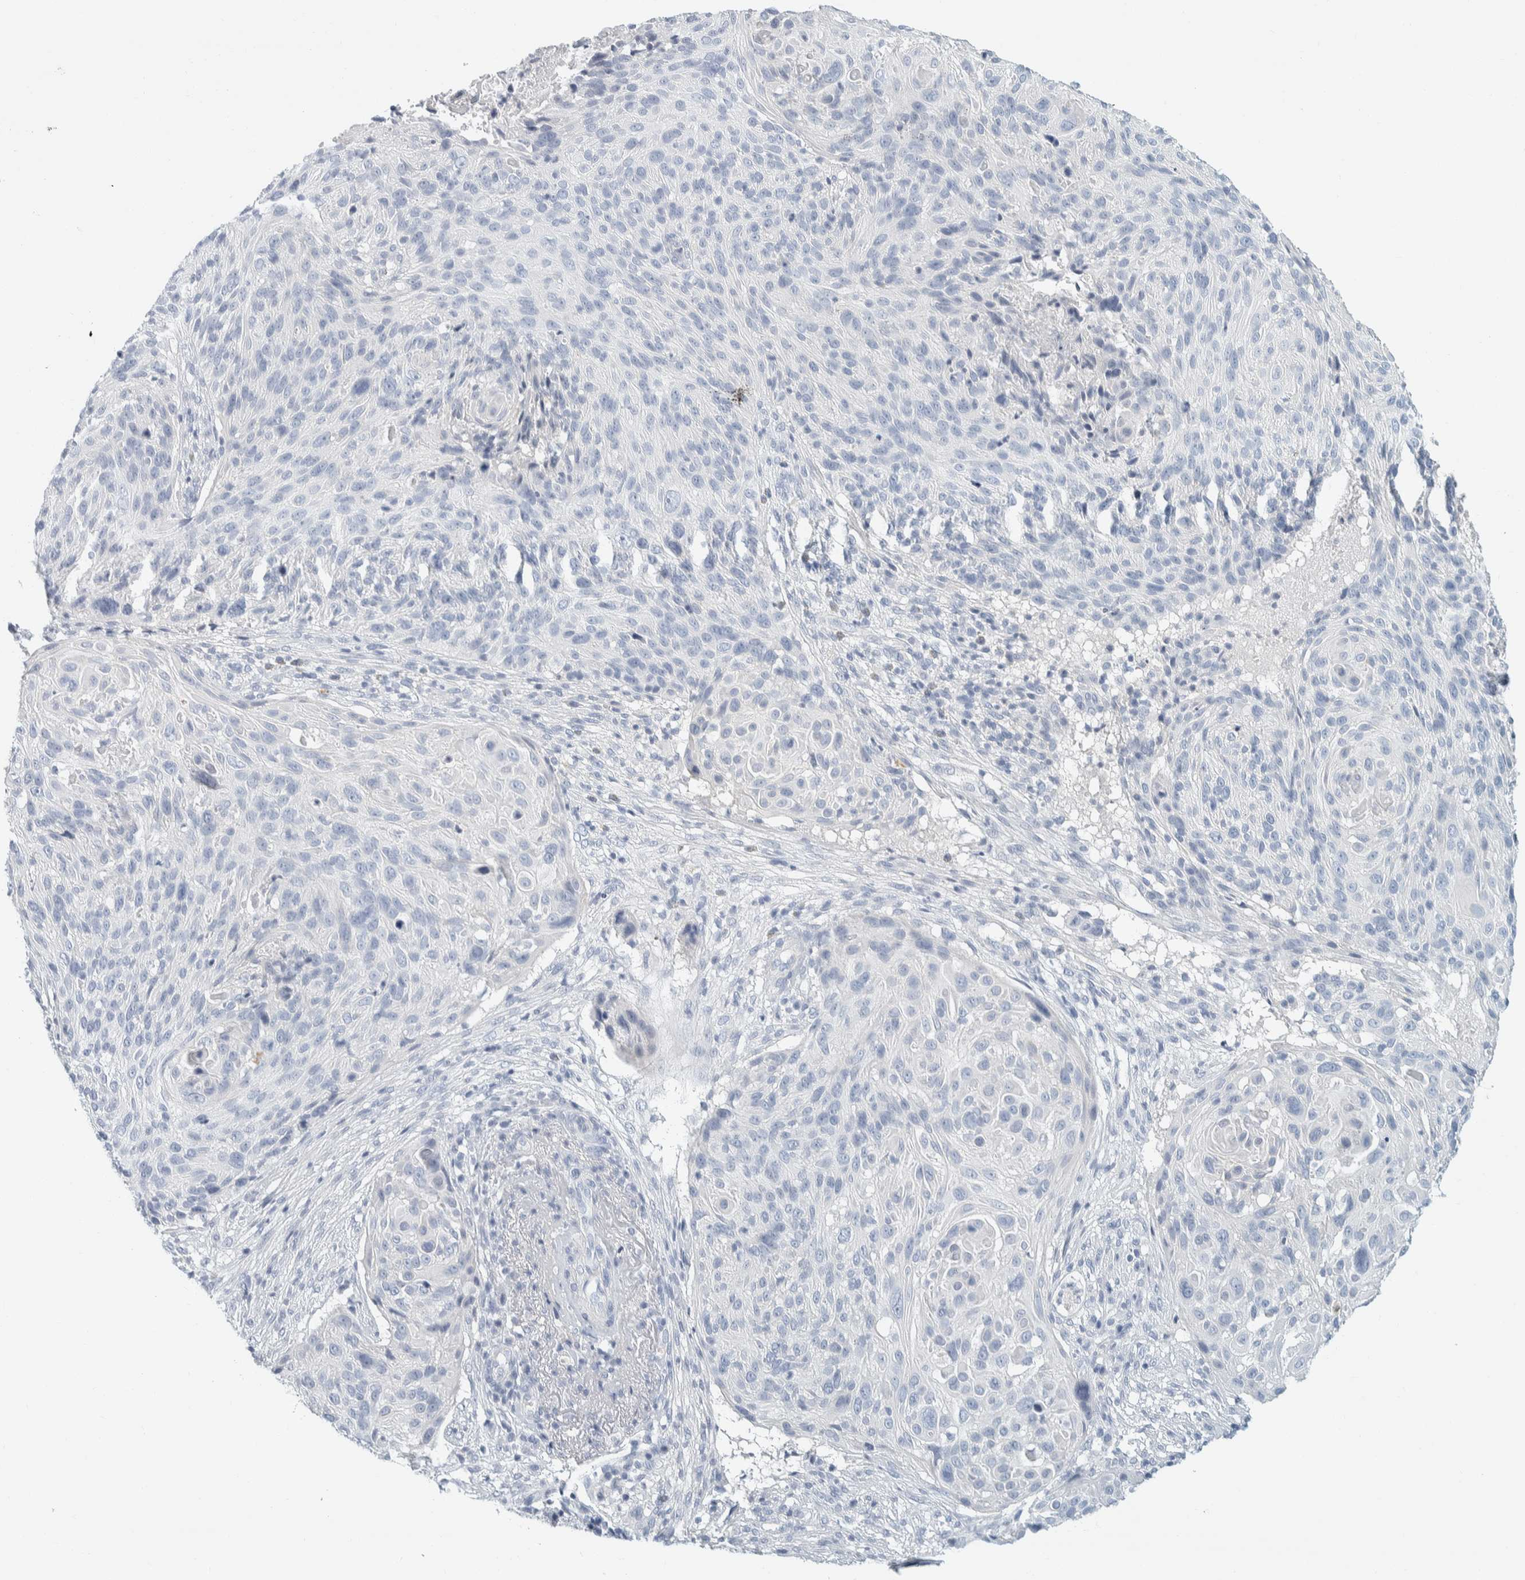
{"staining": {"intensity": "negative", "quantity": "none", "location": "none"}, "tissue": "cervical cancer", "cell_type": "Tumor cells", "image_type": "cancer", "snomed": [{"axis": "morphology", "description": "Squamous cell carcinoma, NOS"}, {"axis": "topography", "description": "Cervix"}], "caption": "Histopathology image shows no significant protein positivity in tumor cells of cervical cancer.", "gene": "ALOX12B", "patient": {"sex": "female", "age": 74}}